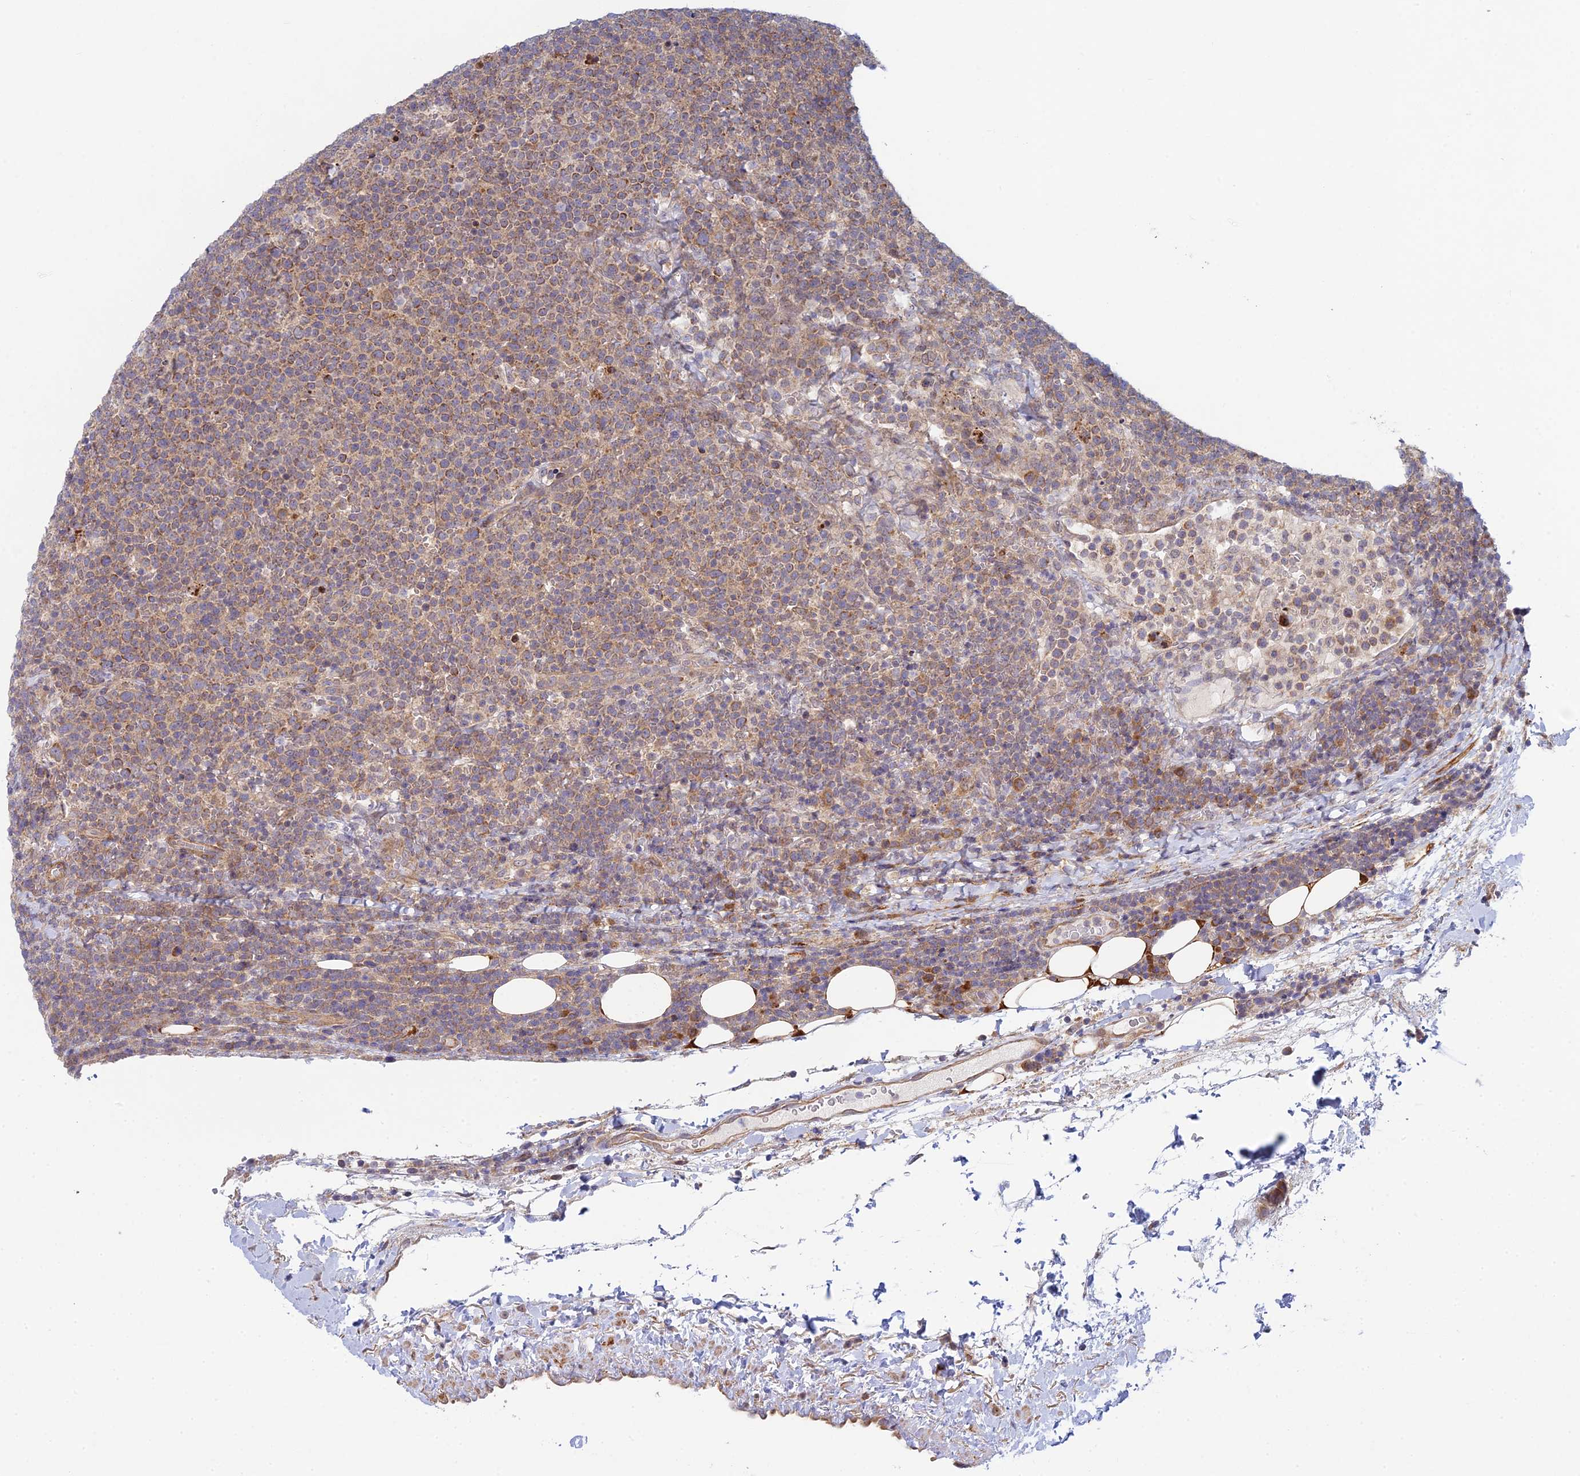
{"staining": {"intensity": "moderate", "quantity": ">75%", "location": "cytoplasmic/membranous"}, "tissue": "lymphoma", "cell_type": "Tumor cells", "image_type": "cancer", "snomed": [{"axis": "morphology", "description": "Malignant lymphoma, non-Hodgkin's type, High grade"}, {"axis": "topography", "description": "Lymph node"}], "caption": "Human lymphoma stained with a brown dye reveals moderate cytoplasmic/membranous positive expression in approximately >75% of tumor cells.", "gene": "INCA1", "patient": {"sex": "male", "age": 61}}